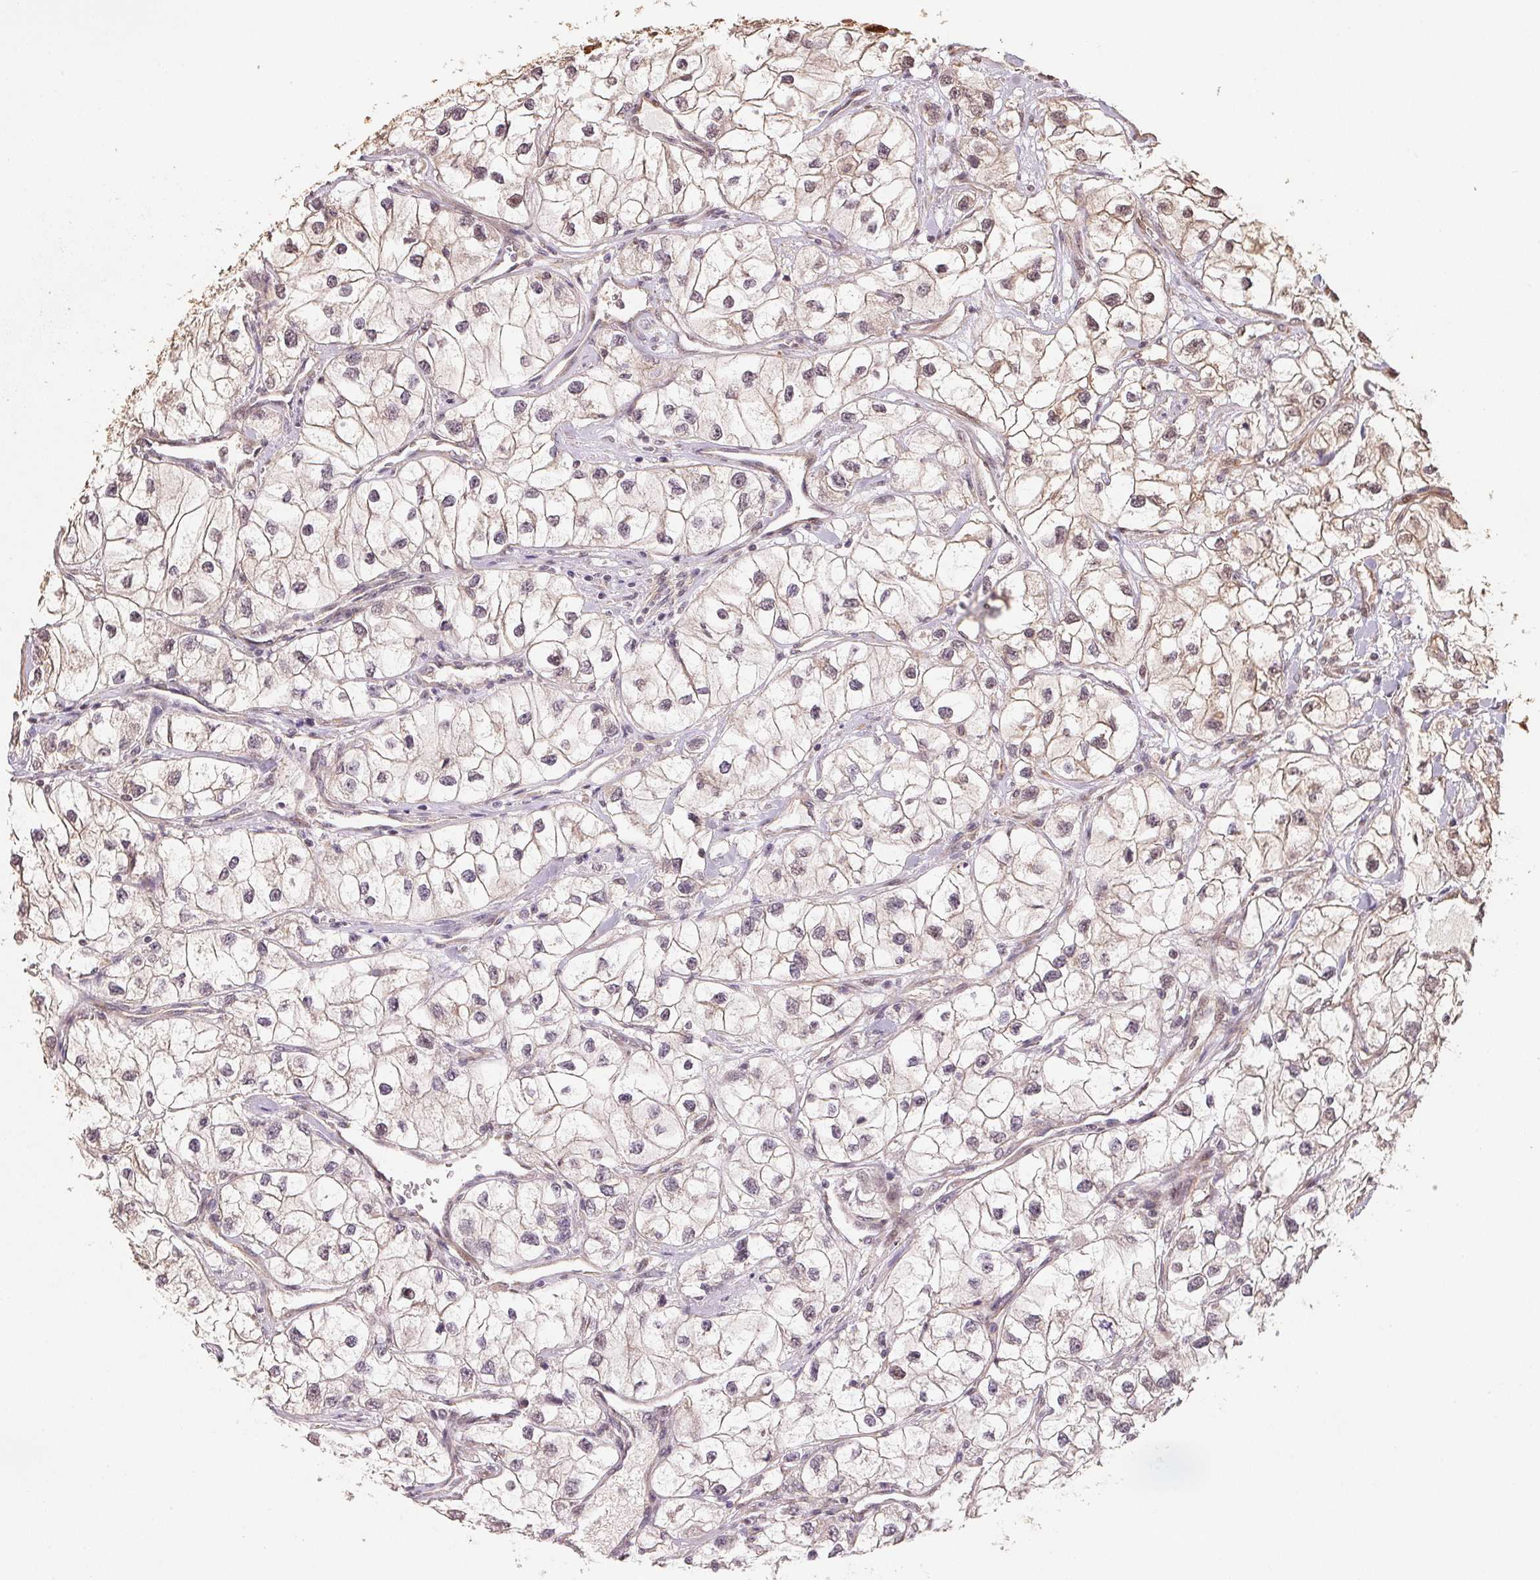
{"staining": {"intensity": "negative", "quantity": "none", "location": "none"}, "tissue": "renal cancer", "cell_type": "Tumor cells", "image_type": "cancer", "snomed": [{"axis": "morphology", "description": "Adenocarcinoma, NOS"}, {"axis": "topography", "description": "Kidney"}], "caption": "Immunohistochemical staining of human adenocarcinoma (renal) exhibits no significant positivity in tumor cells.", "gene": "TMEM222", "patient": {"sex": "male", "age": 59}}